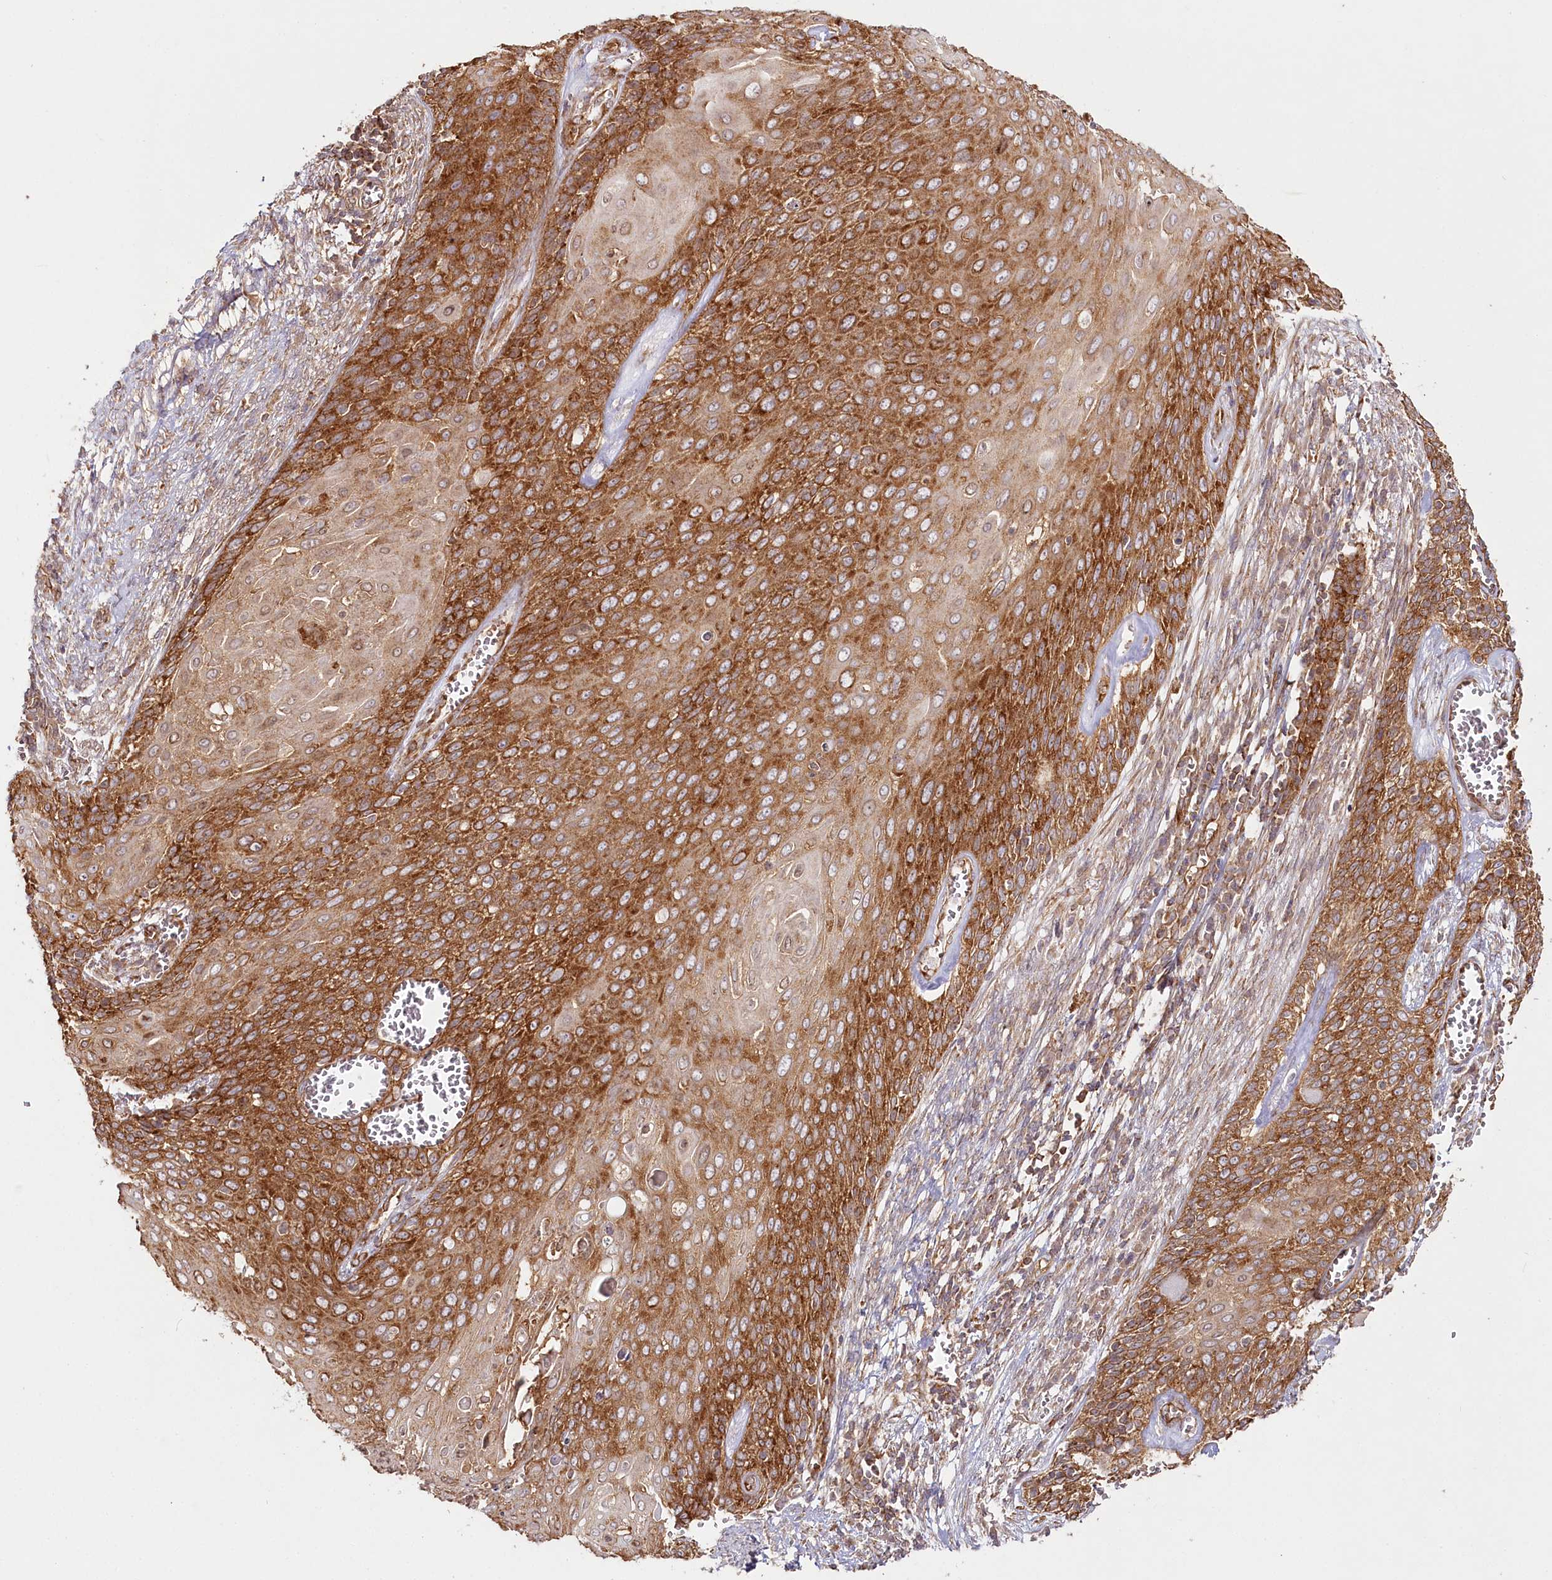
{"staining": {"intensity": "strong", "quantity": ">75%", "location": "cytoplasmic/membranous"}, "tissue": "cervical cancer", "cell_type": "Tumor cells", "image_type": "cancer", "snomed": [{"axis": "morphology", "description": "Squamous cell carcinoma, NOS"}, {"axis": "topography", "description": "Cervix"}], "caption": "A brown stain shows strong cytoplasmic/membranous staining of a protein in squamous cell carcinoma (cervical) tumor cells.", "gene": "OTUD4", "patient": {"sex": "female", "age": 39}}